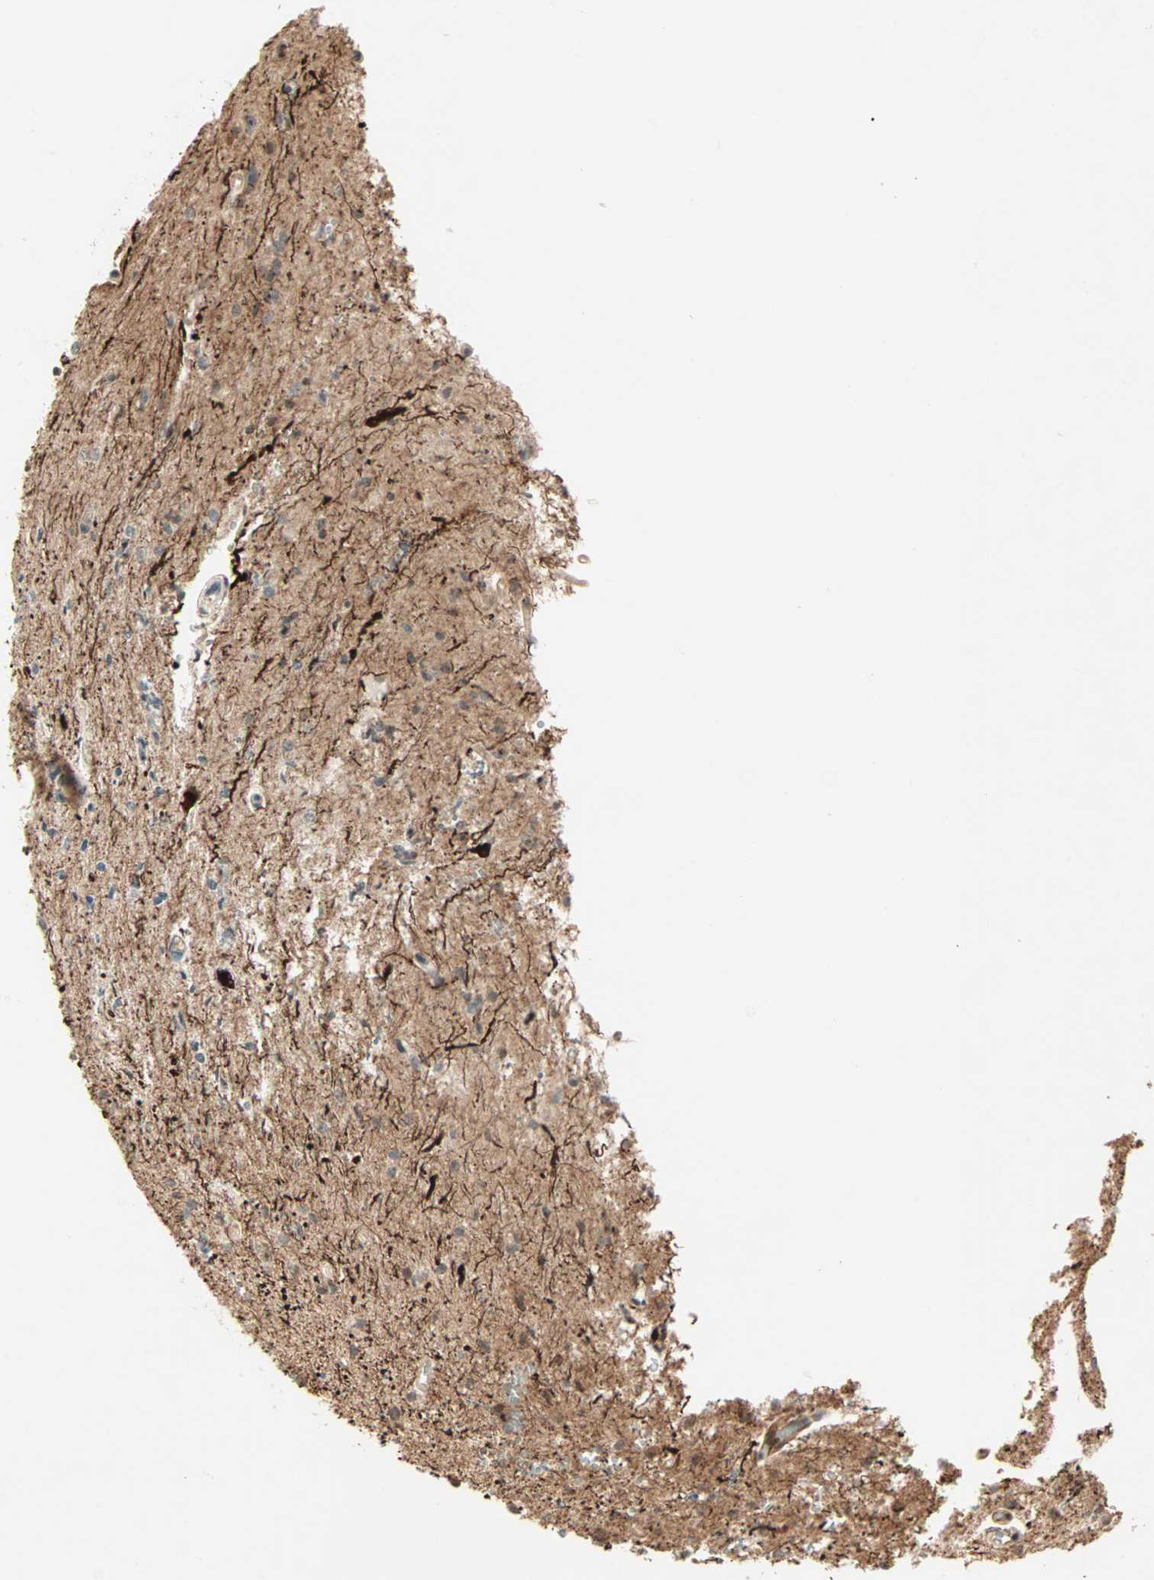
{"staining": {"intensity": "moderate", "quantity": ">75%", "location": "cytoplasmic/membranous,nuclear"}, "tissue": "glioma", "cell_type": "Tumor cells", "image_type": "cancer", "snomed": [{"axis": "morphology", "description": "Glioma, malignant, High grade"}, {"axis": "topography", "description": "Brain"}], "caption": "Malignant high-grade glioma stained with a brown dye displays moderate cytoplasmic/membranous and nuclear positive expression in approximately >75% of tumor cells.", "gene": "ZBED9", "patient": {"sex": "male", "age": 47}}